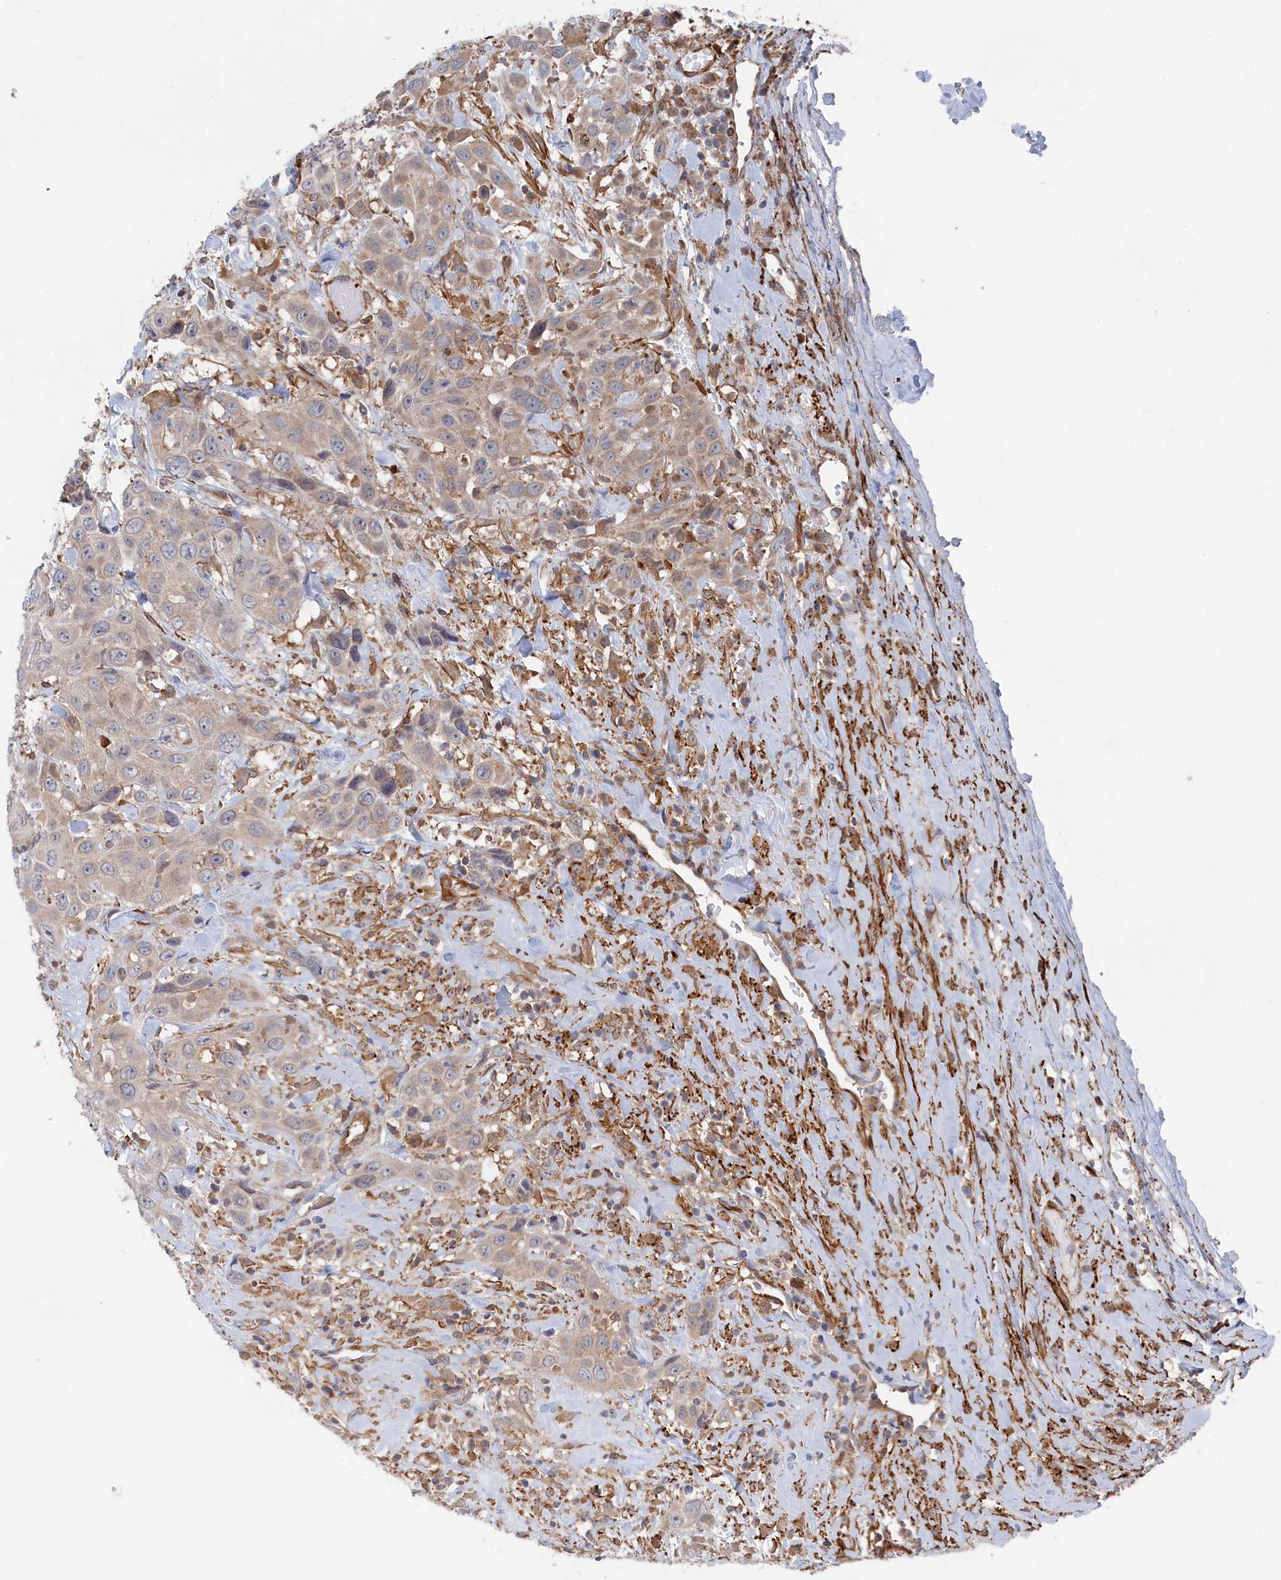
{"staining": {"intensity": "weak", "quantity": "<25%", "location": "cytoplasmic/membranous"}, "tissue": "head and neck cancer", "cell_type": "Tumor cells", "image_type": "cancer", "snomed": [{"axis": "morphology", "description": "Squamous cell carcinoma, NOS"}, {"axis": "topography", "description": "Head-Neck"}], "caption": "The micrograph demonstrates no staining of tumor cells in head and neck squamous cell carcinoma.", "gene": "FILIP1L", "patient": {"sex": "male", "age": 81}}